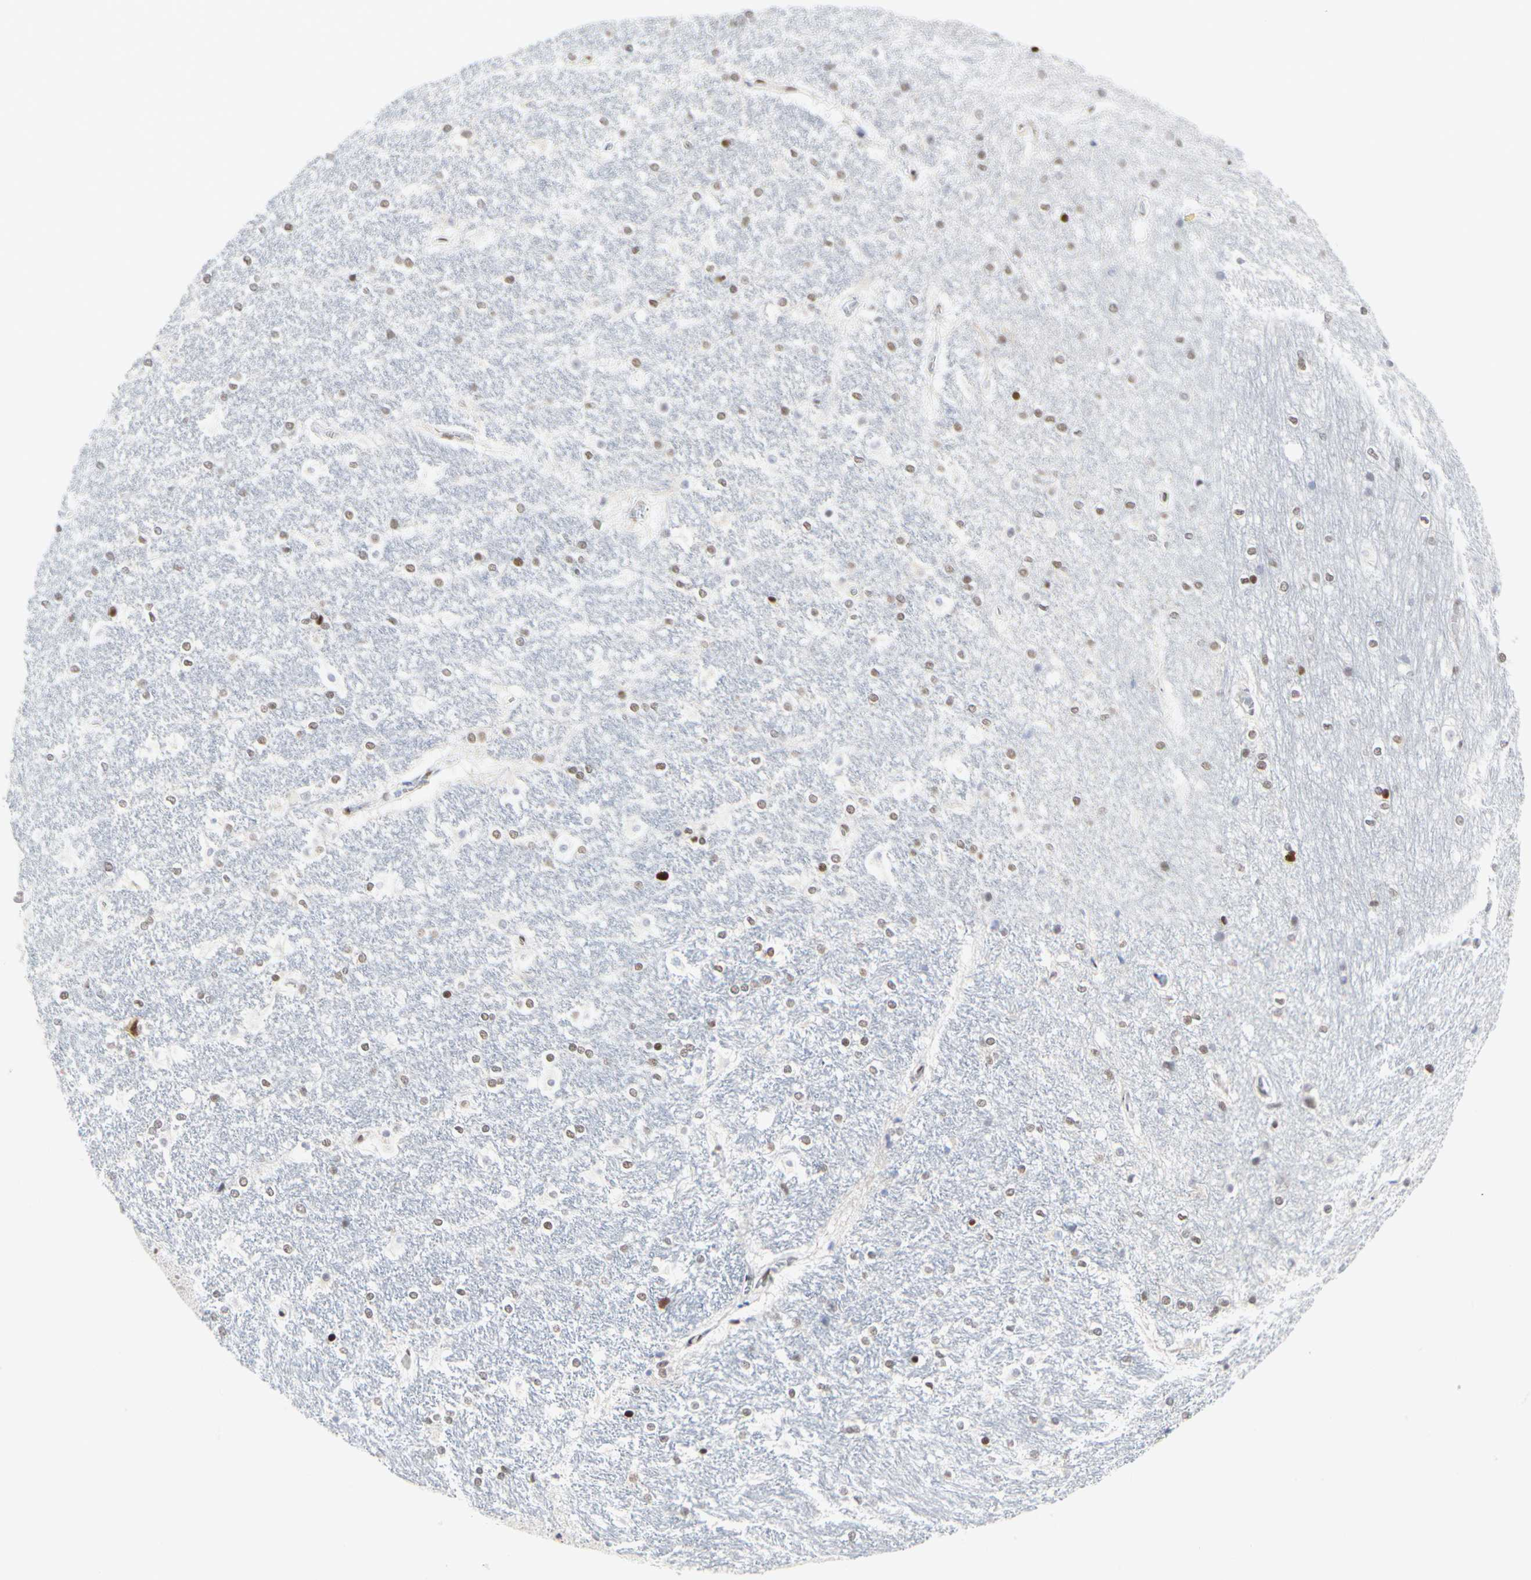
{"staining": {"intensity": "moderate", "quantity": "25%-75%", "location": "nuclear"}, "tissue": "hippocampus", "cell_type": "Glial cells", "image_type": "normal", "snomed": [{"axis": "morphology", "description": "Normal tissue, NOS"}, {"axis": "topography", "description": "Hippocampus"}], "caption": "A high-resolution photomicrograph shows immunohistochemistry staining of normal hippocampus, which displays moderate nuclear staining in about 25%-75% of glial cells. (DAB (3,3'-diaminobenzidine) IHC with brightfield microscopy, high magnification).", "gene": "PRMT3", "patient": {"sex": "female", "age": 19}}